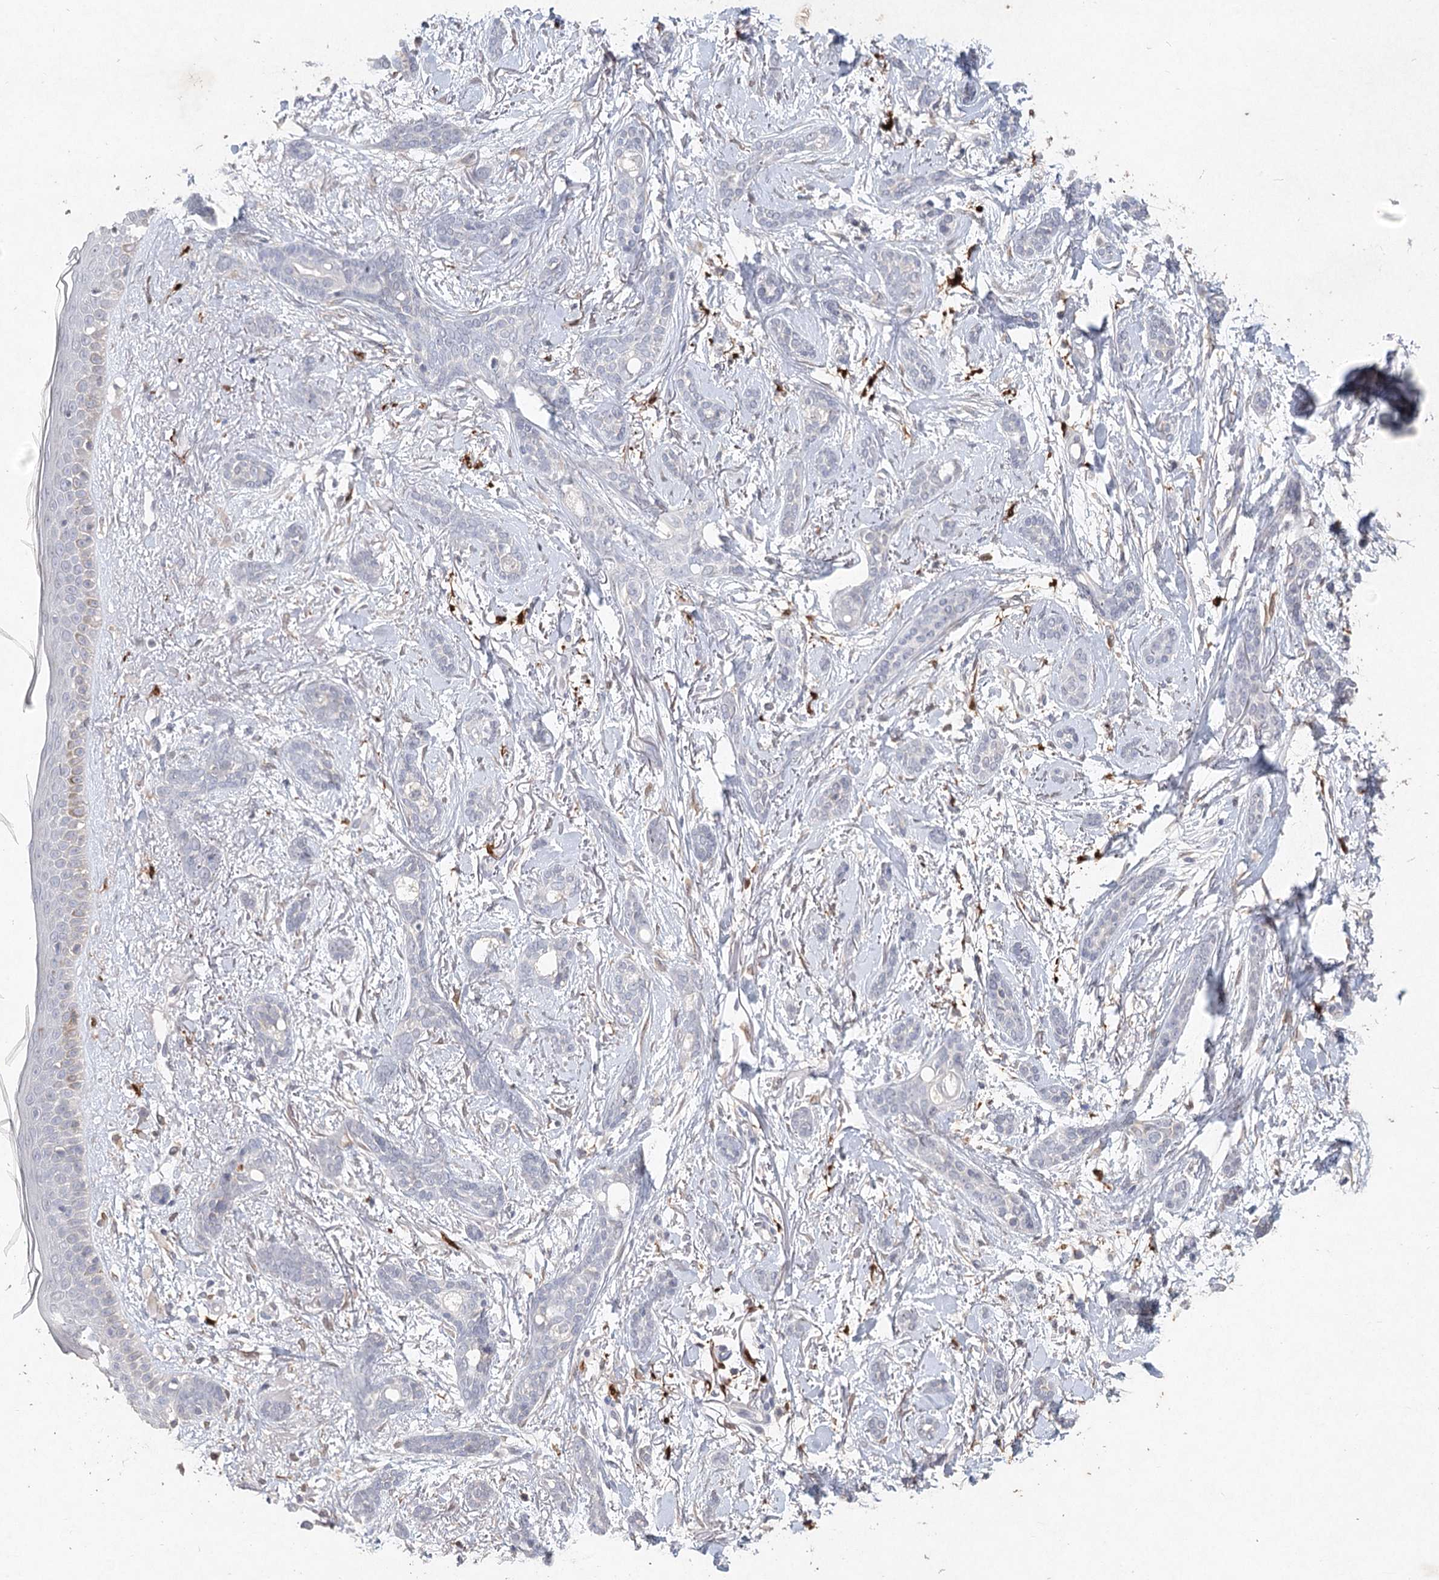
{"staining": {"intensity": "negative", "quantity": "none", "location": "none"}, "tissue": "skin cancer", "cell_type": "Tumor cells", "image_type": "cancer", "snomed": [{"axis": "morphology", "description": "Basal cell carcinoma"}, {"axis": "morphology", "description": "Adnexal tumor, benign"}, {"axis": "topography", "description": "Skin"}], "caption": "IHC micrograph of neoplastic tissue: basal cell carcinoma (skin) stained with DAB (3,3'-diaminobenzidine) reveals no significant protein staining in tumor cells.", "gene": "ARSI", "patient": {"sex": "female", "age": 42}}